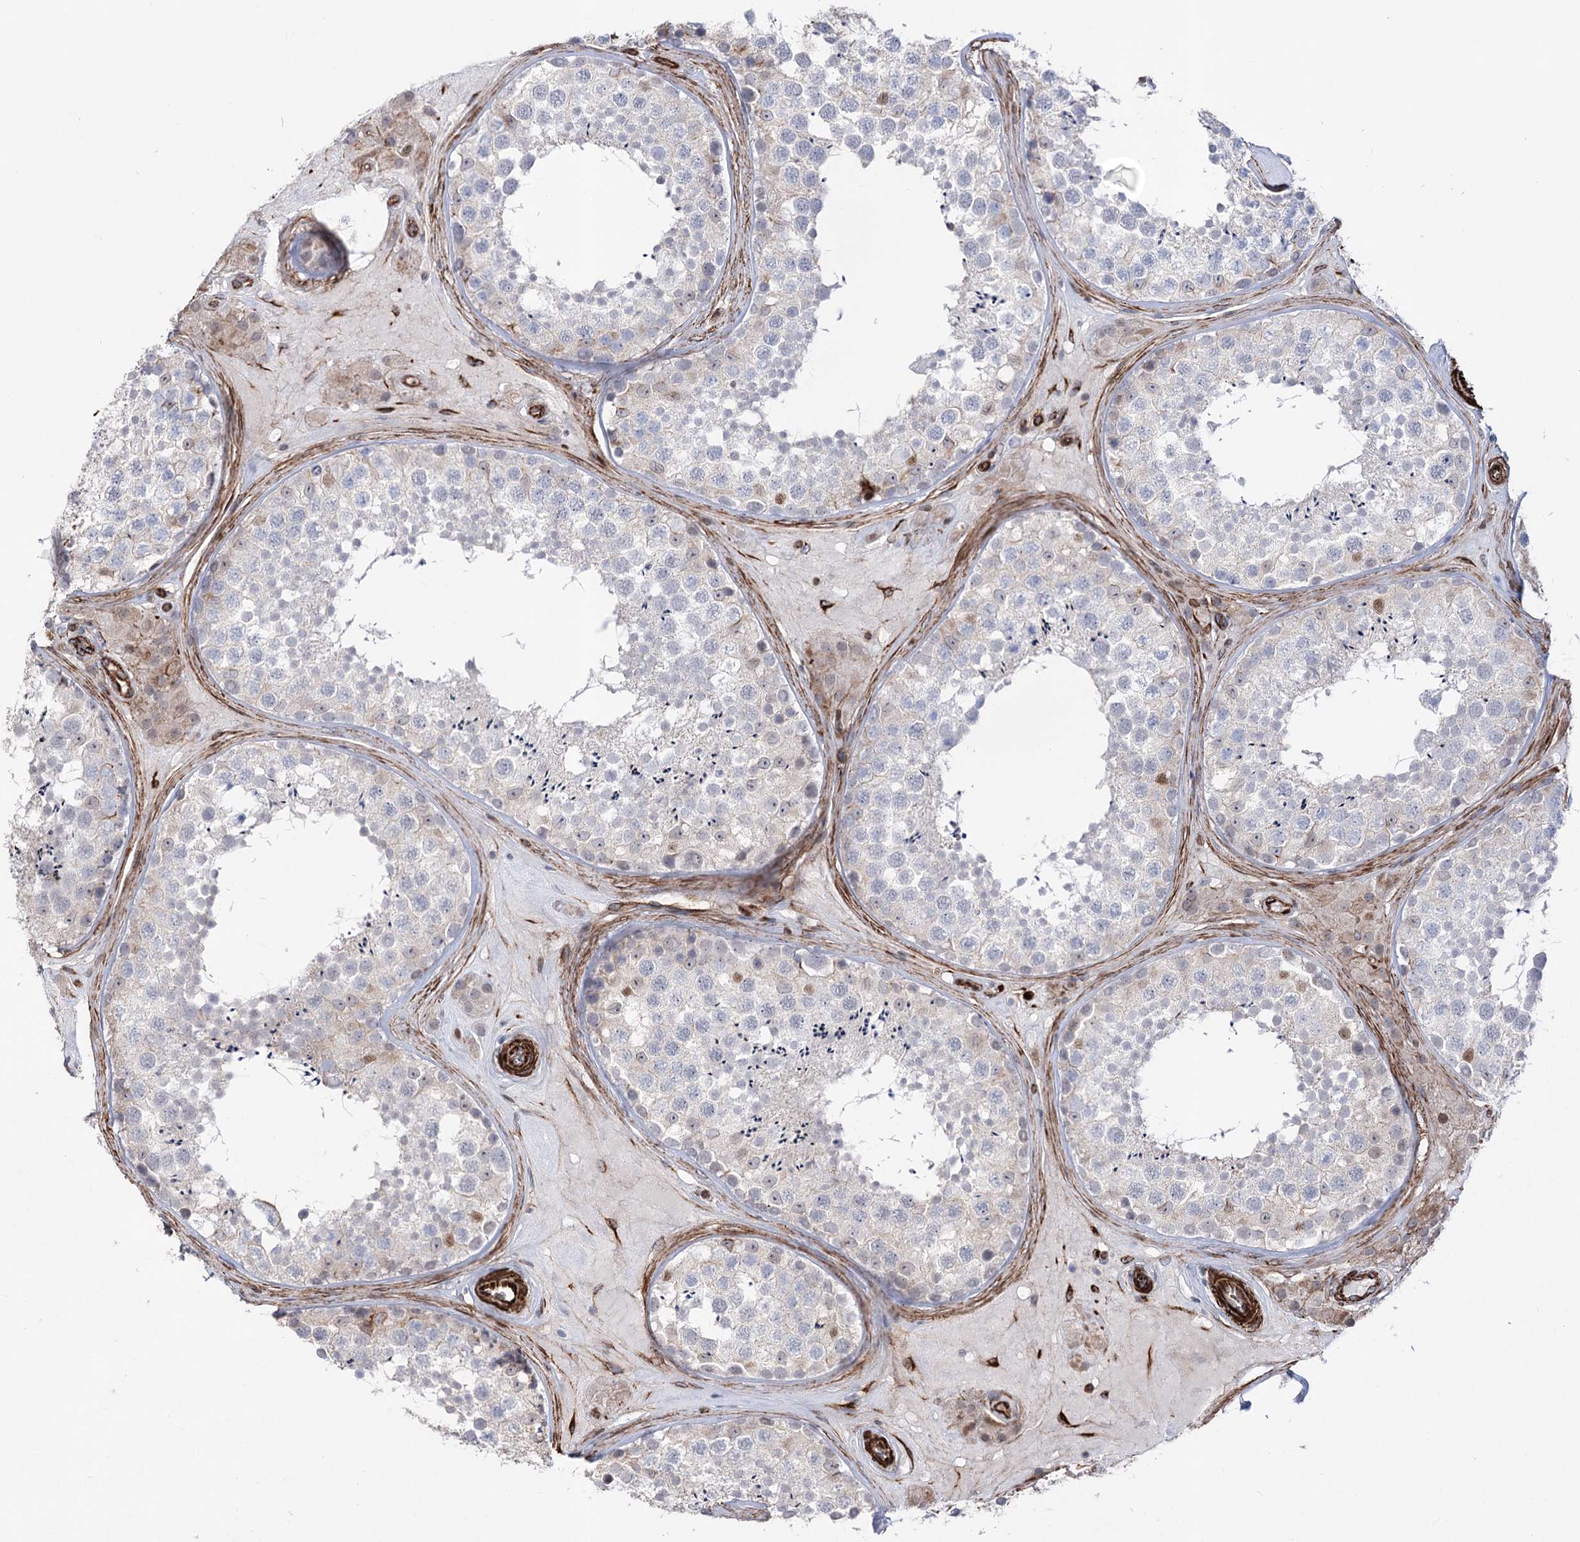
{"staining": {"intensity": "weak", "quantity": "<25%", "location": "nuclear"}, "tissue": "testis", "cell_type": "Cells in seminiferous ducts", "image_type": "normal", "snomed": [{"axis": "morphology", "description": "Normal tissue, NOS"}, {"axis": "topography", "description": "Testis"}], "caption": "High magnification brightfield microscopy of benign testis stained with DAB (3,3'-diaminobenzidine) (brown) and counterstained with hematoxylin (blue): cells in seminiferous ducts show no significant staining. (DAB IHC with hematoxylin counter stain).", "gene": "ARHGAP20", "patient": {"sex": "male", "age": 46}}